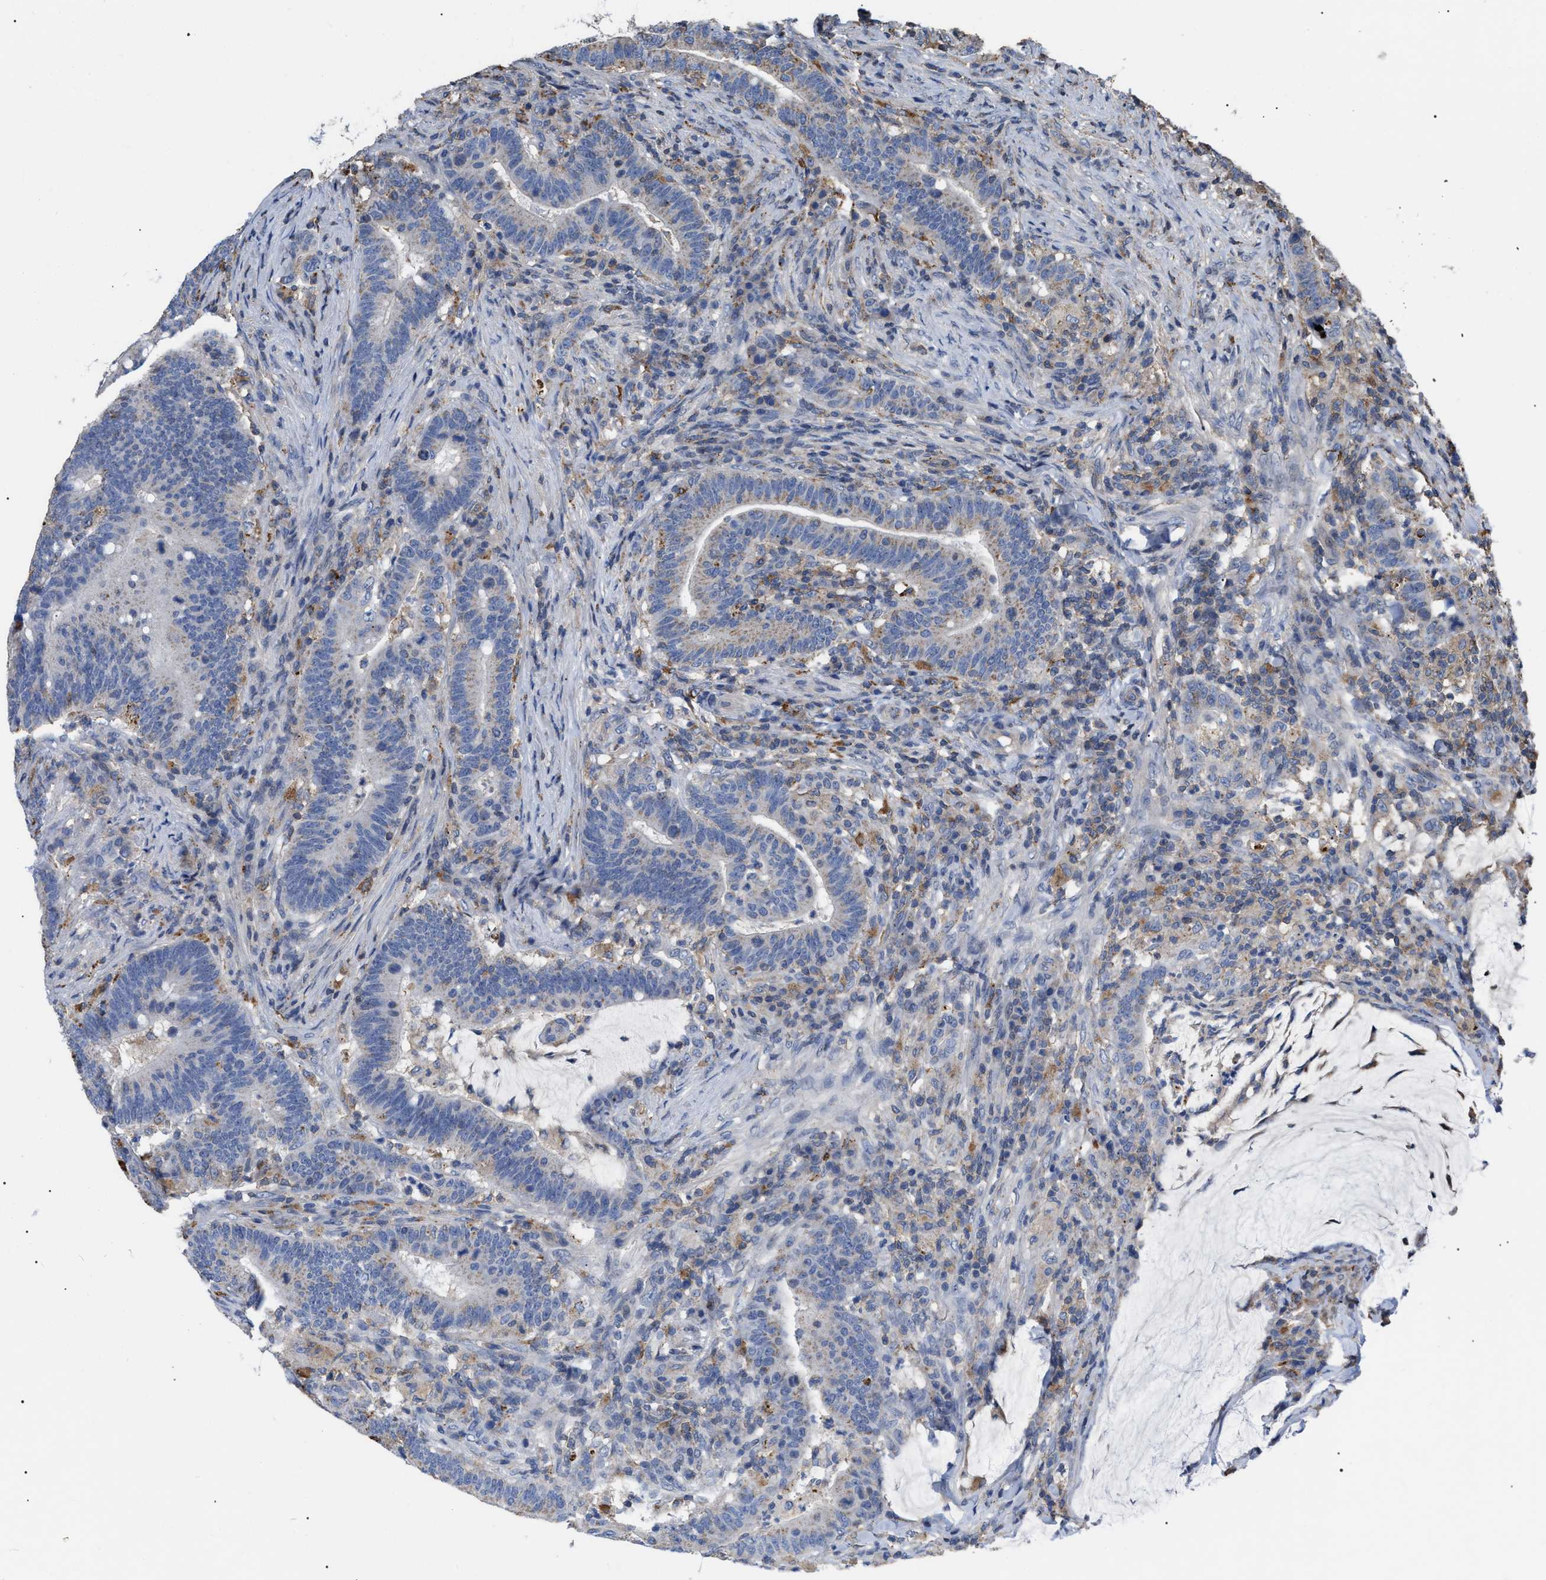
{"staining": {"intensity": "negative", "quantity": "none", "location": "none"}, "tissue": "colorectal cancer", "cell_type": "Tumor cells", "image_type": "cancer", "snomed": [{"axis": "morphology", "description": "Normal tissue, NOS"}, {"axis": "morphology", "description": "Adenocarcinoma, NOS"}, {"axis": "topography", "description": "Colon"}], "caption": "Immunohistochemistry (IHC) micrograph of neoplastic tissue: colorectal cancer stained with DAB reveals no significant protein expression in tumor cells.", "gene": "FAM171A2", "patient": {"sex": "female", "age": 66}}